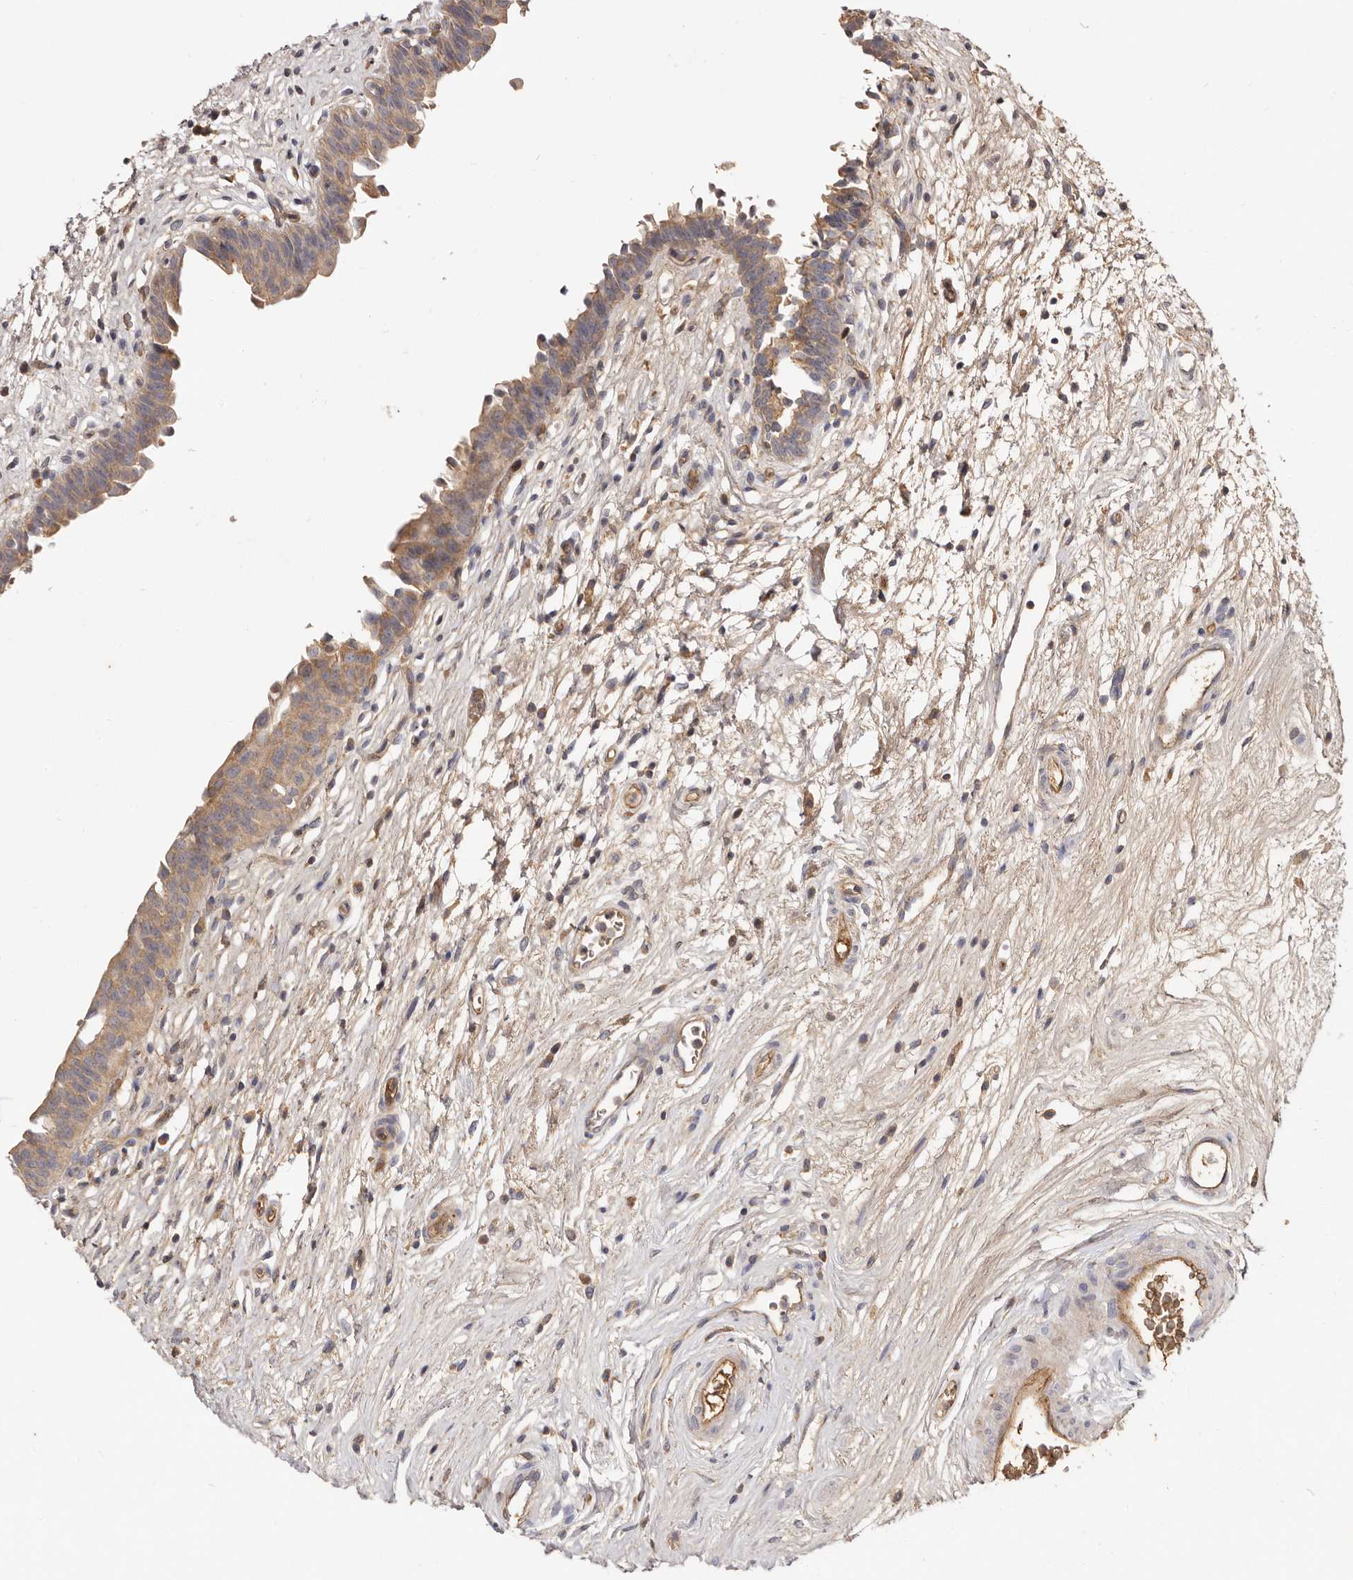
{"staining": {"intensity": "moderate", "quantity": ">75%", "location": "cytoplasmic/membranous"}, "tissue": "urinary bladder", "cell_type": "Urothelial cells", "image_type": "normal", "snomed": [{"axis": "morphology", "description": "Normal tissue, NOS"}, {"axis": "topography", "description": "Urinary bladder"}], "caption": "Urothelial cells display medium levels of moderate cytoplasmic/membranous staining in approximately >75% of cells in unremarkable human urinary bladder.", "gene": "ADAMTS9", "patient": {"sex": "male", "age": 83}}